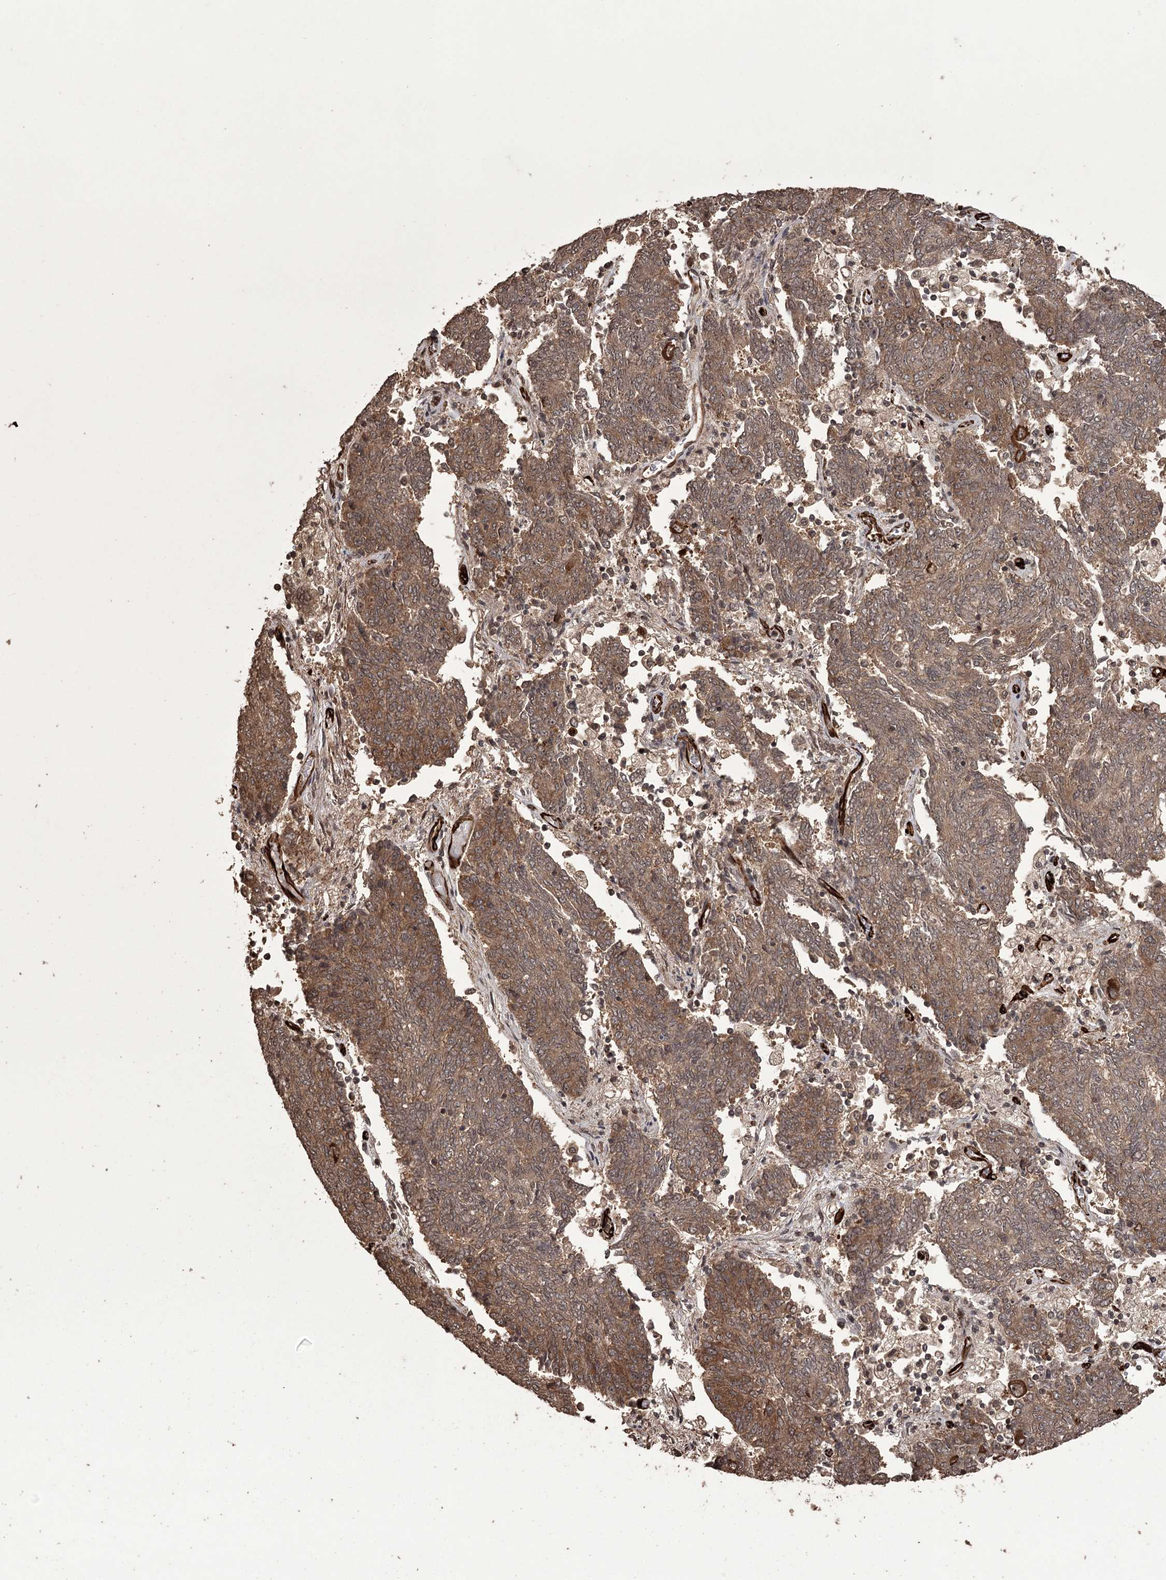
{"staining": {"intensity": "moderate", "quantity": ">75%", "location": "cytoplasmic/membranous"}, "tissue": "endometrial cancer", "cell_type": "Tumor cells", "image_type": "cancer", "snomed": [{"axis": "morphology", "description": "Adenocarcinoma, NOS"}, {"axis": "topography", "description": "Endometrium"}], "caption": "A brown stain highlights moderate cytoplasmic/membranous staining of a protein in adenocarcinoma (endometrial) tumor cells. The protein is stained brown, and the nuclei are stained in blue (DAB (3,3'-diaminobenzidine) IHC with brightfield microscopy, high magnification).", "gene": "RPAP3", "patient": {"sex": "female", "age": 80}}